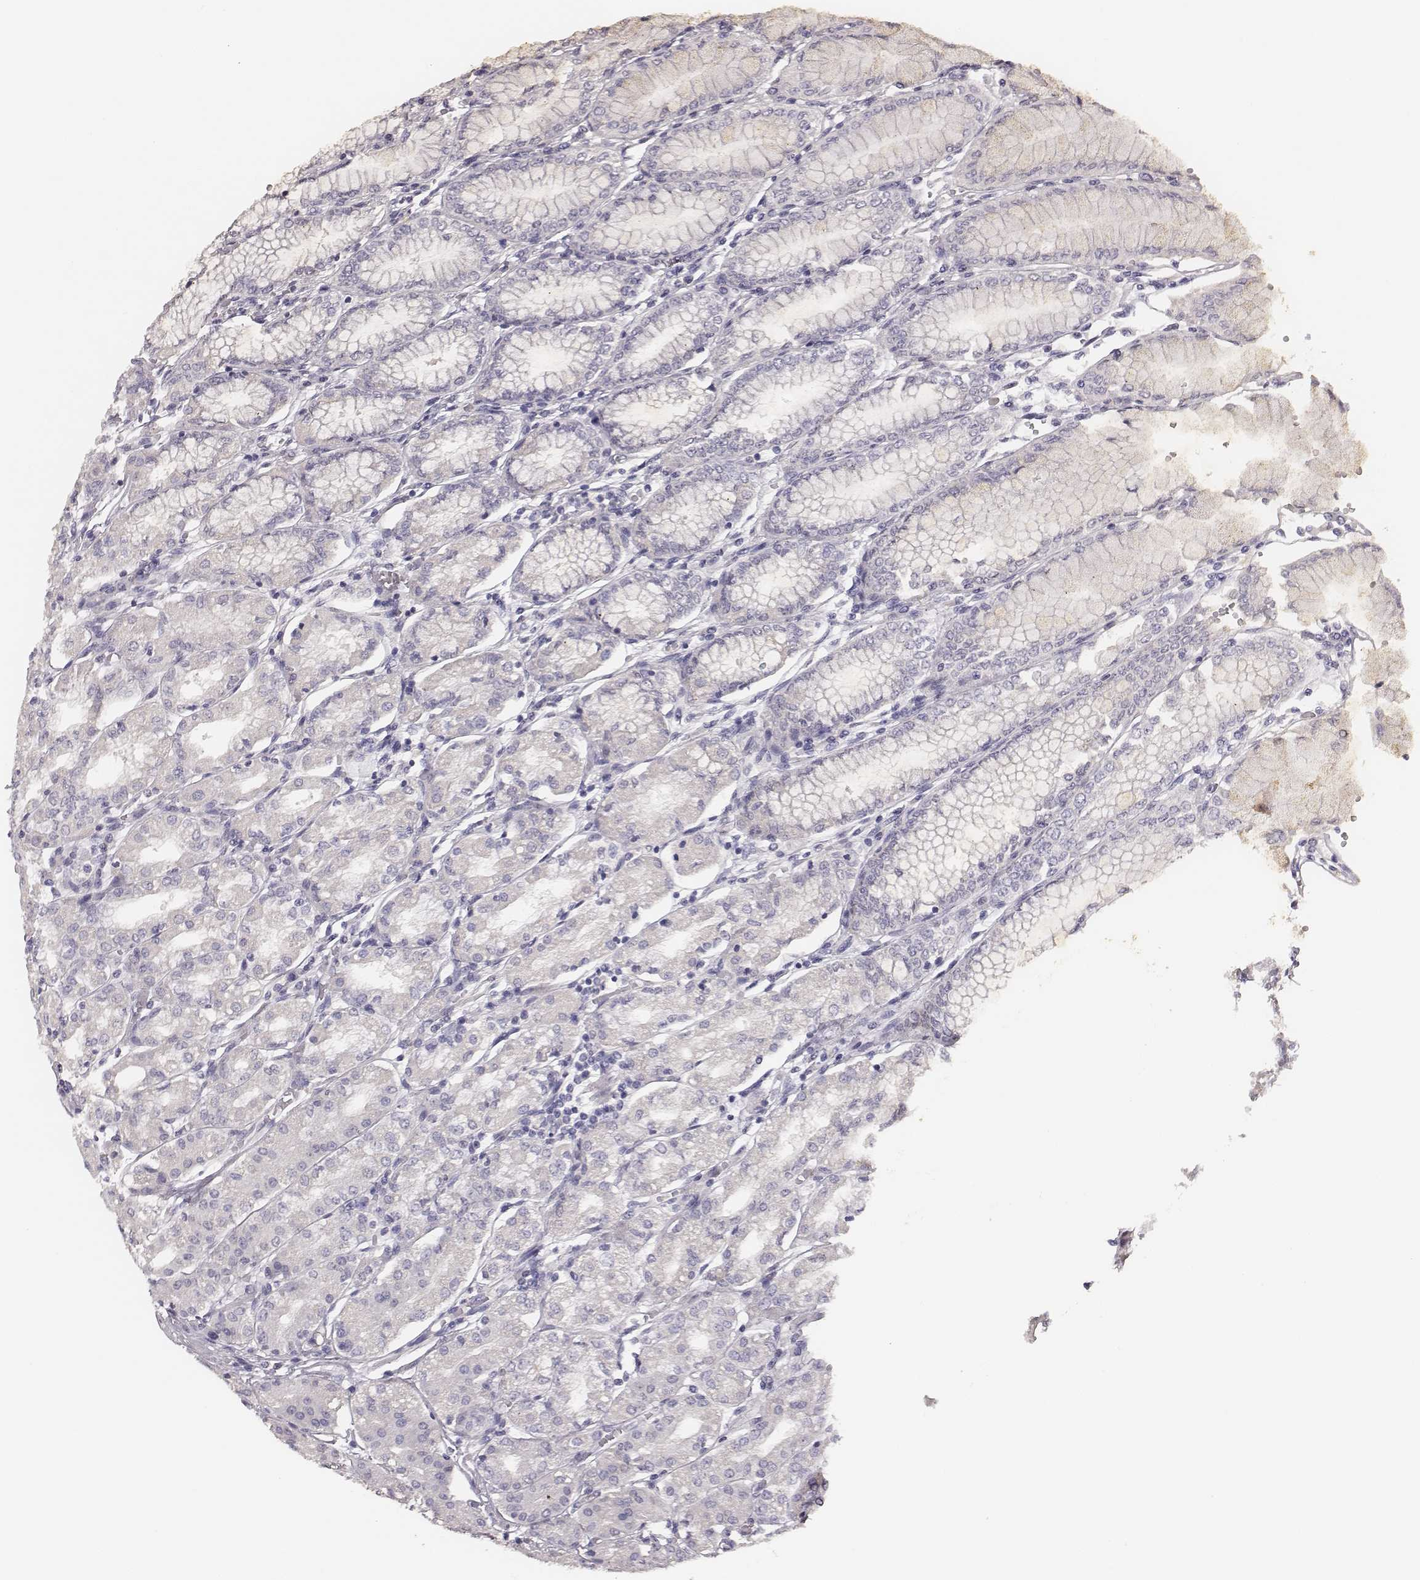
{"staining": {"intensity": "negative", "quantity": "none", "location": "none"}, "tissue": "stomach", "cell_type": "Glandular cells", "image_type": "normal", "snomed": [{"axis": "morphology", "description": "Normal tissue, NOS"}, {"axis": "topography", "description": "Skeletal muscle"}, {"axis": "topography", "description": "Stomach"}], "caption": "Immunohistochemical staining of unremarkable human stomach demonstrates no significant positivity in glandular cells. (DAB (3,3'-diaminobenzidine) immunohistochemistry visualized using brightfield microscopy, high magnification).", "gene": "MYH6", "patient": {"sex": "female", "age": 57}}